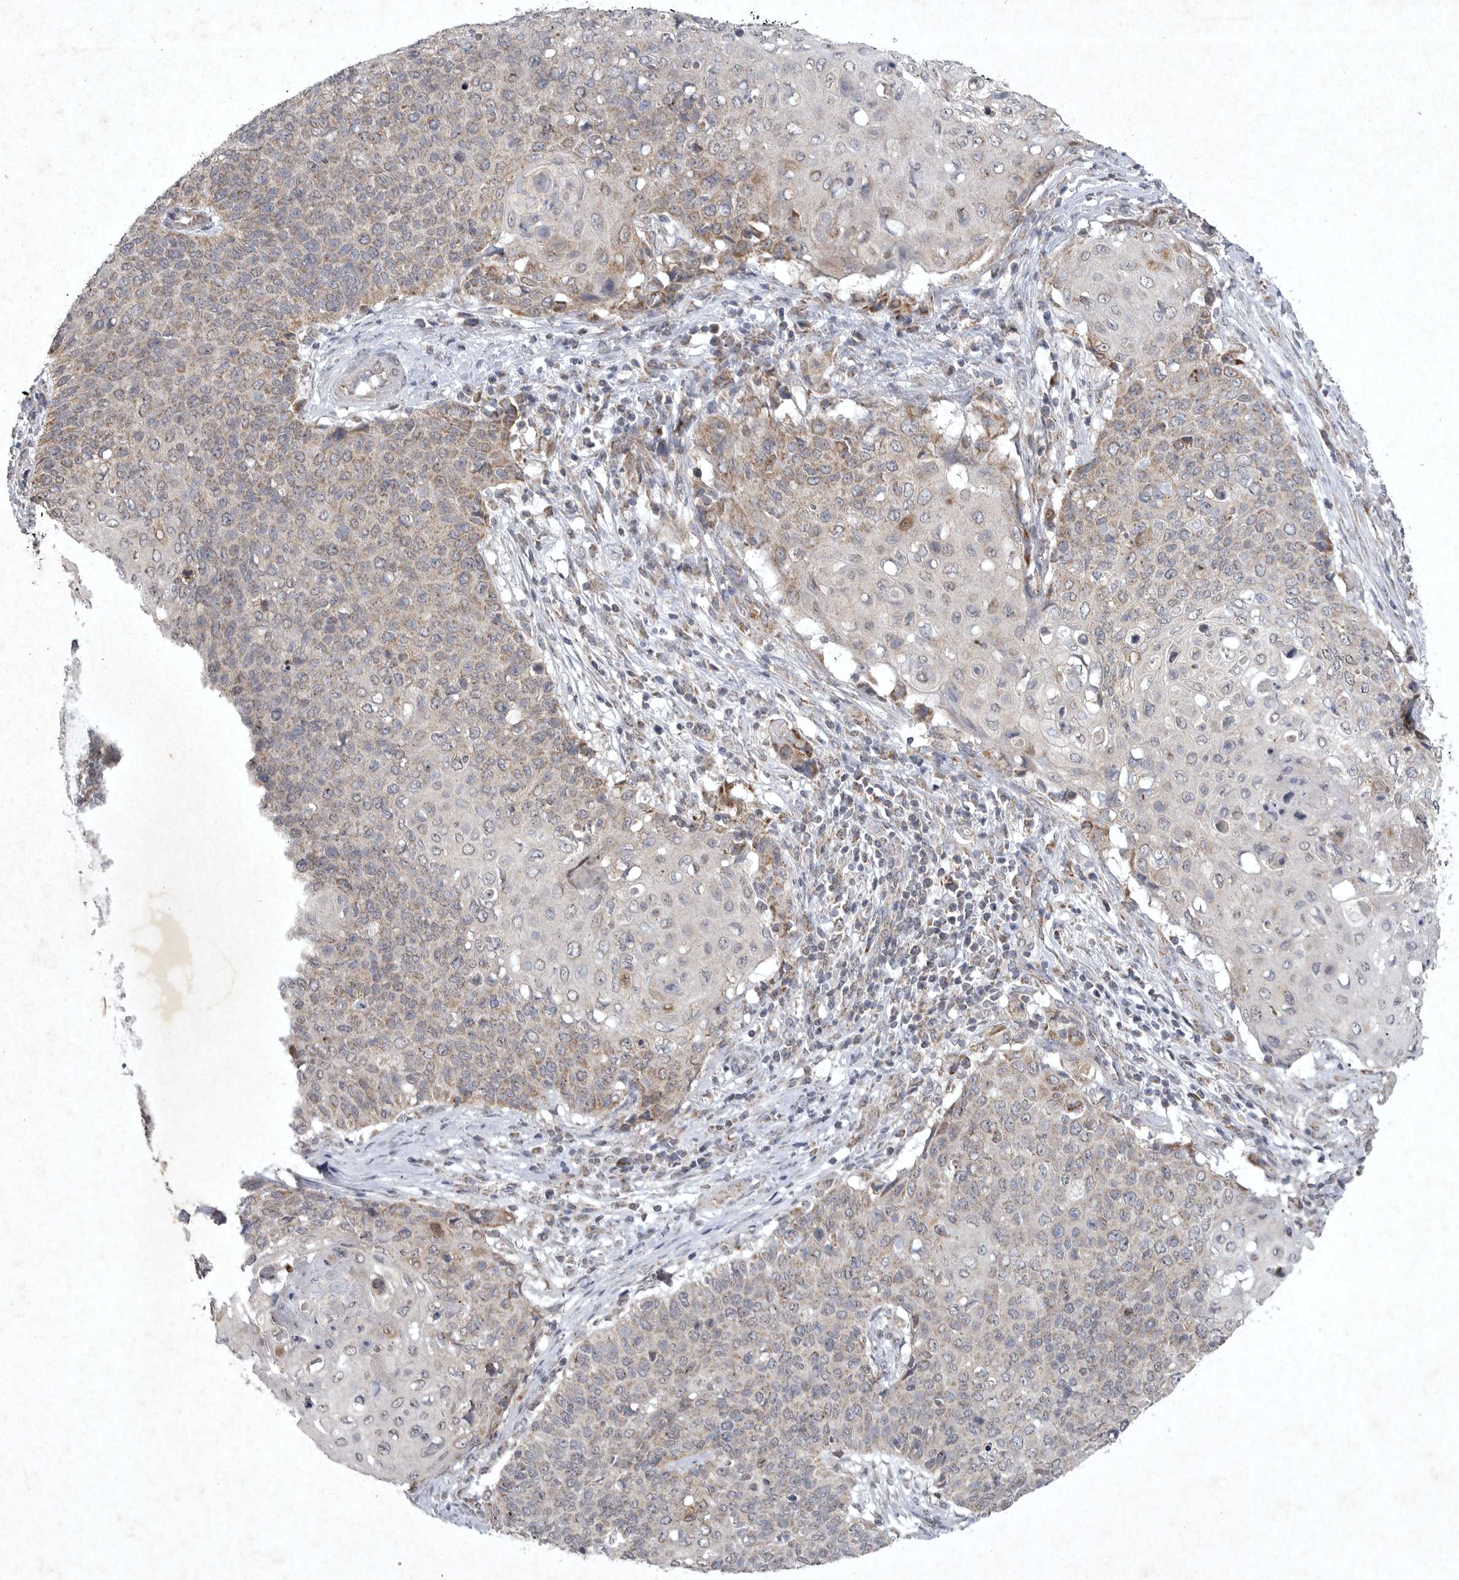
{"staining": {"intensity": "weak", "quantity": "25%-75%", "location": "cytoplasmic/membranous"}, "tissue": "cervical cancer", "cell_type": "Tumor cells", "image_type": "cancer", "snomed": [{"axis": "morphology", "description": "Squamous cell carcinoma, NOS"}, {"axis": "topography", "description": "Cervix"}], "caption": "Human cervical cancer (squamous cell carcinoma) stained for a protein (brown) exhibits weak cytoplasmic/membranous positive staining in about 25%-75% of tumor cells.", "gene": "DDR1", "patient": {"sex": "female", "age": 39}}